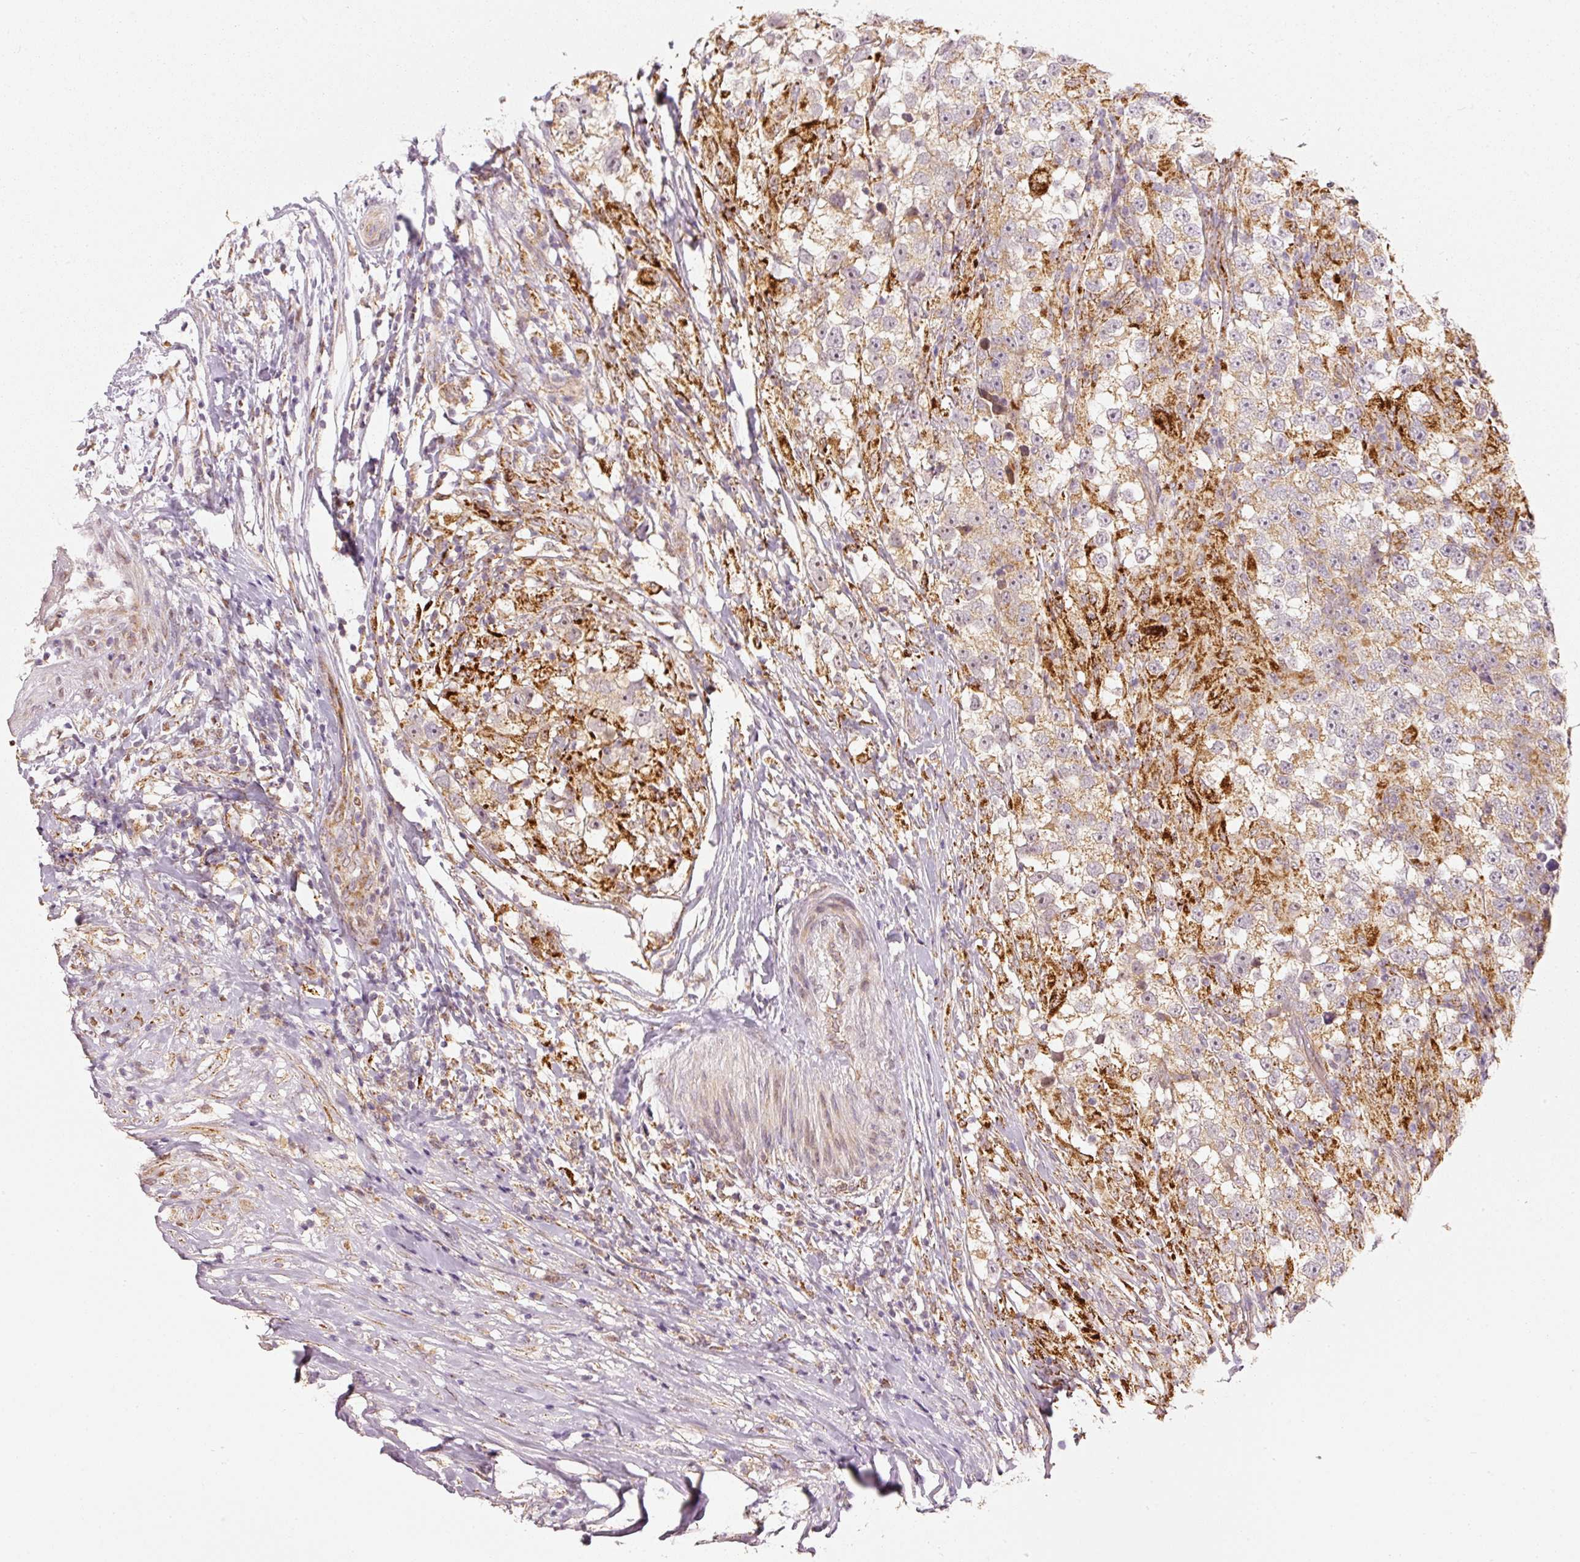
{"staining": {"intensity": "moderate", "quantity": "<25%", "location": "cytoplasmic/membranous"}, "tissue": "testis cancer", "cell_type": "Tumor cells", "image_type": "cancer", "snomed": [{"axis": "morphology", "description": "Seminoma, NOS"}, {"axis": "topography", "description": "Testis"}], "caption": "Protein staining displays moderate cytoplasmic/membranous positivity in approximately <25% of tumor cells in testis cancer.", "gene": "MTHFD1L", "patient": {"sex": "male", "age": 46}}